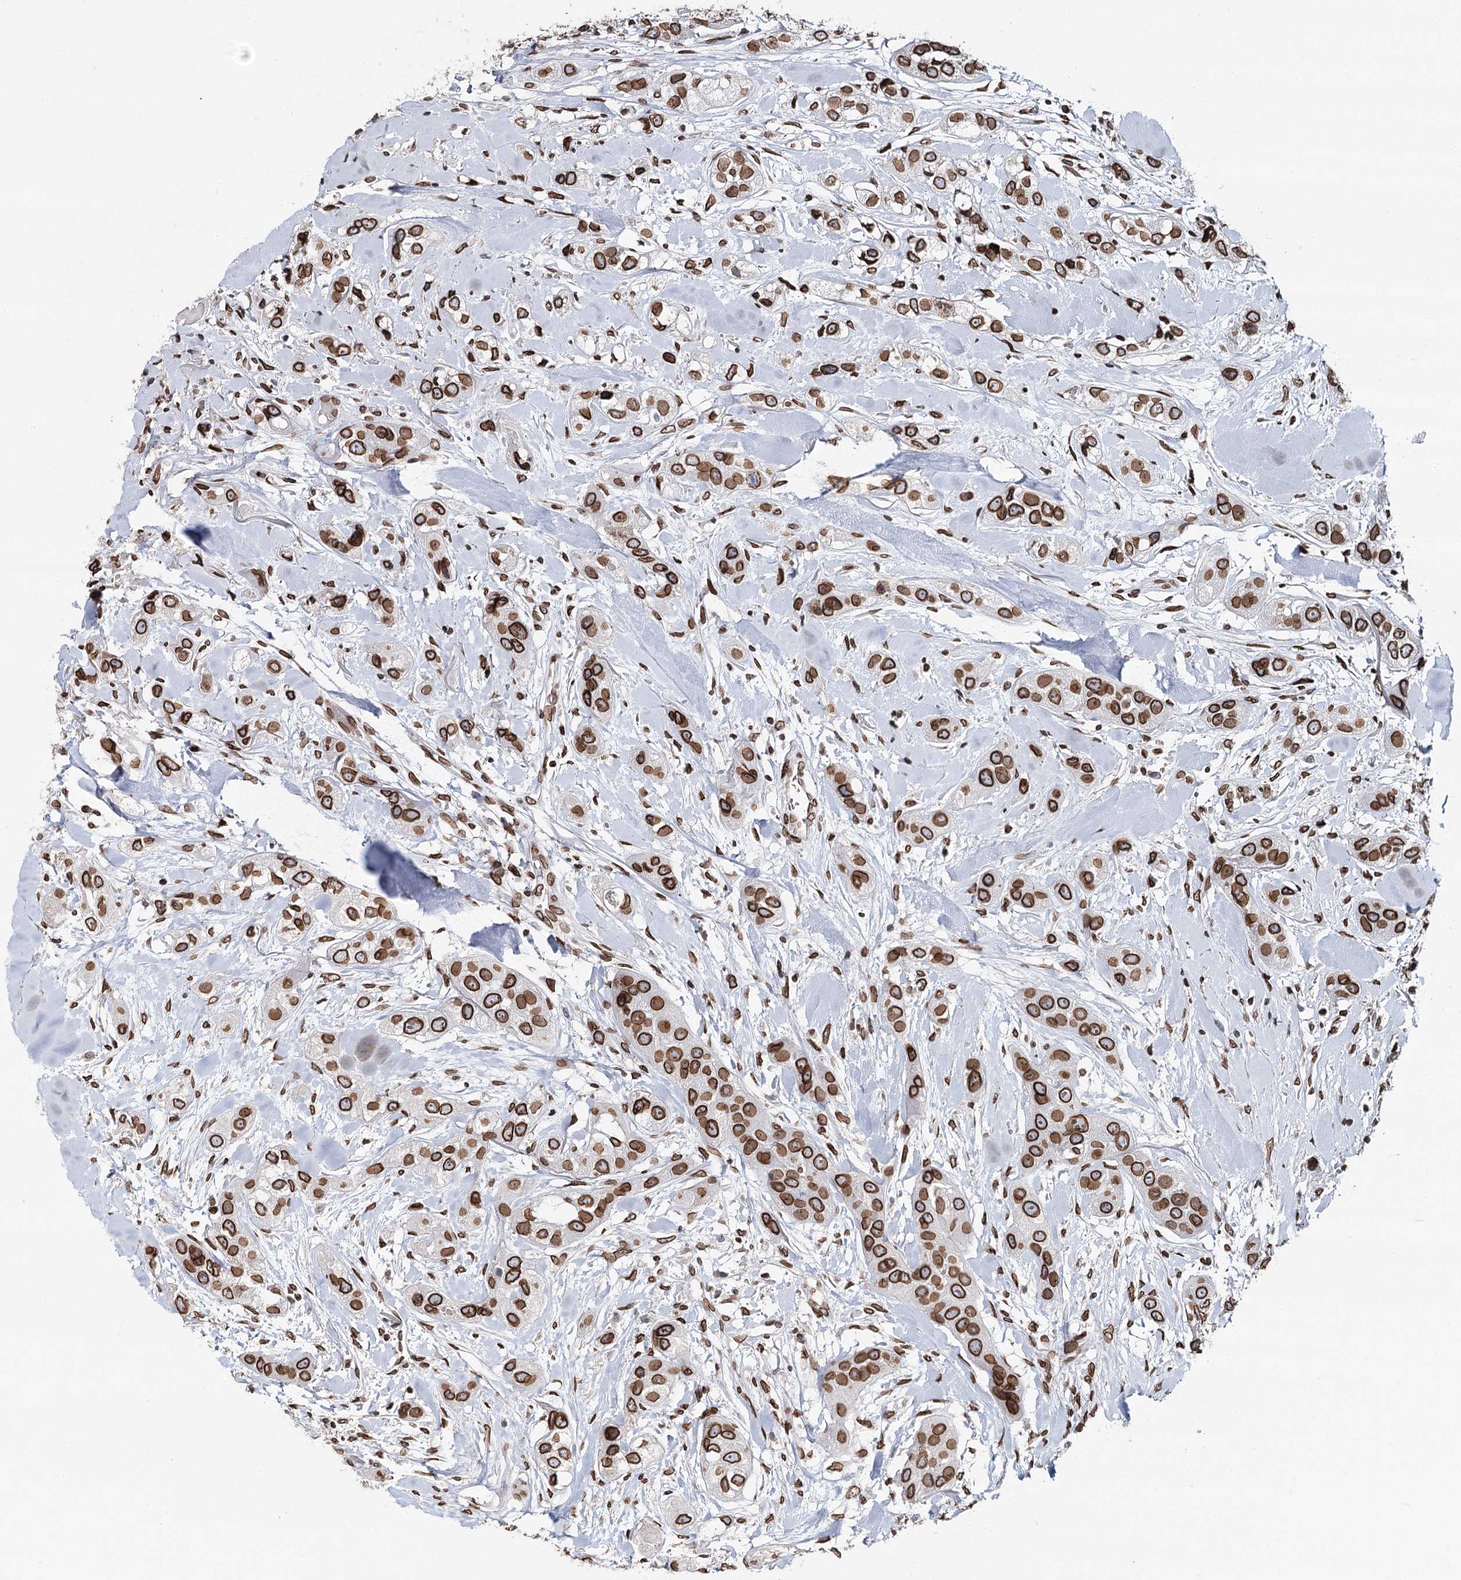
{"staining": {"intensity": "strong", "quantity": ">75%", "location": "cytoplasmic/membranous,nuclear"}, "tissue": "head and neck cancer", "cell_type": "Tumor cells", "image_type": "cancer", "snomed": [{"axis": "morphology", "description": "Normal tissue, NOS"}, {"axis": "morphology", "description": "Squamous cell carcinoma, NOS"}, {"axis": "topography", "description": "Skeletal muscle"}, {"axis": "topography", "description": "Head-Neck"}], "caption": "This micrograph exhibits head and neck cancer stained with immunohistochemistry to label a protein in brown. The cytoplasmic/membranous and nuclear of tumor cells show strong positivity for the protein. Nuclei are counter-stained blue.", "gene": "KIAA0930", "patient": {"sex": "male", "age": 51}}